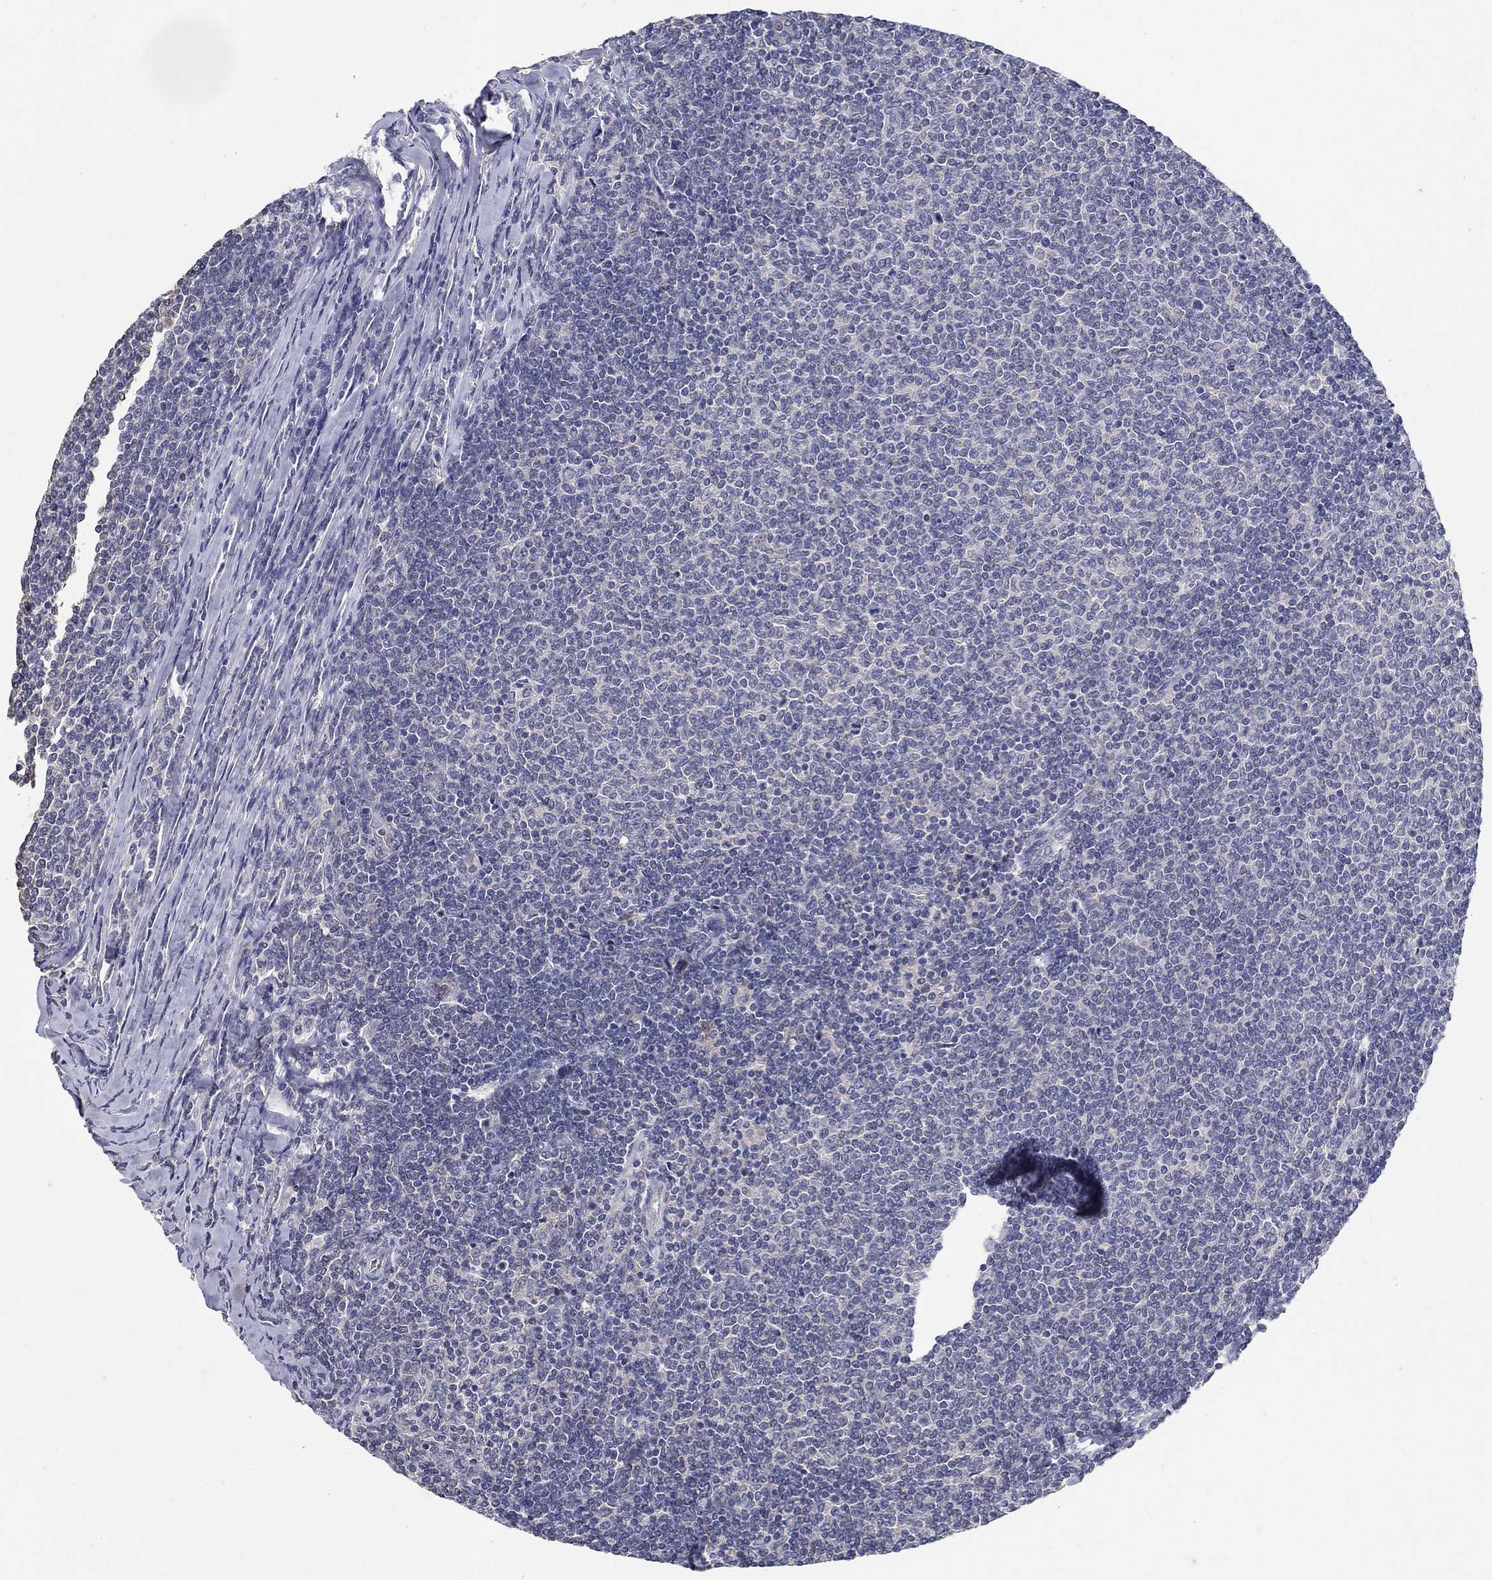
{"staining": {"intensity": "negative", "quantity": "none", "location": "none"}, "tissue": "lymphoma", "cell_type": "Tumor cells", "image_type": "cancer", "snomed": [{"axis": "morphology", "description": "Malignant lymphoma, non-Hodgkin's type, Low grade"}, {"axis": "topography", "description": "Lymph node"}], "caption": "Tumor cells show no significant expression in lymphoma.", "gene": "PROZ", "patient": {"sex": "male", "age": 52}}